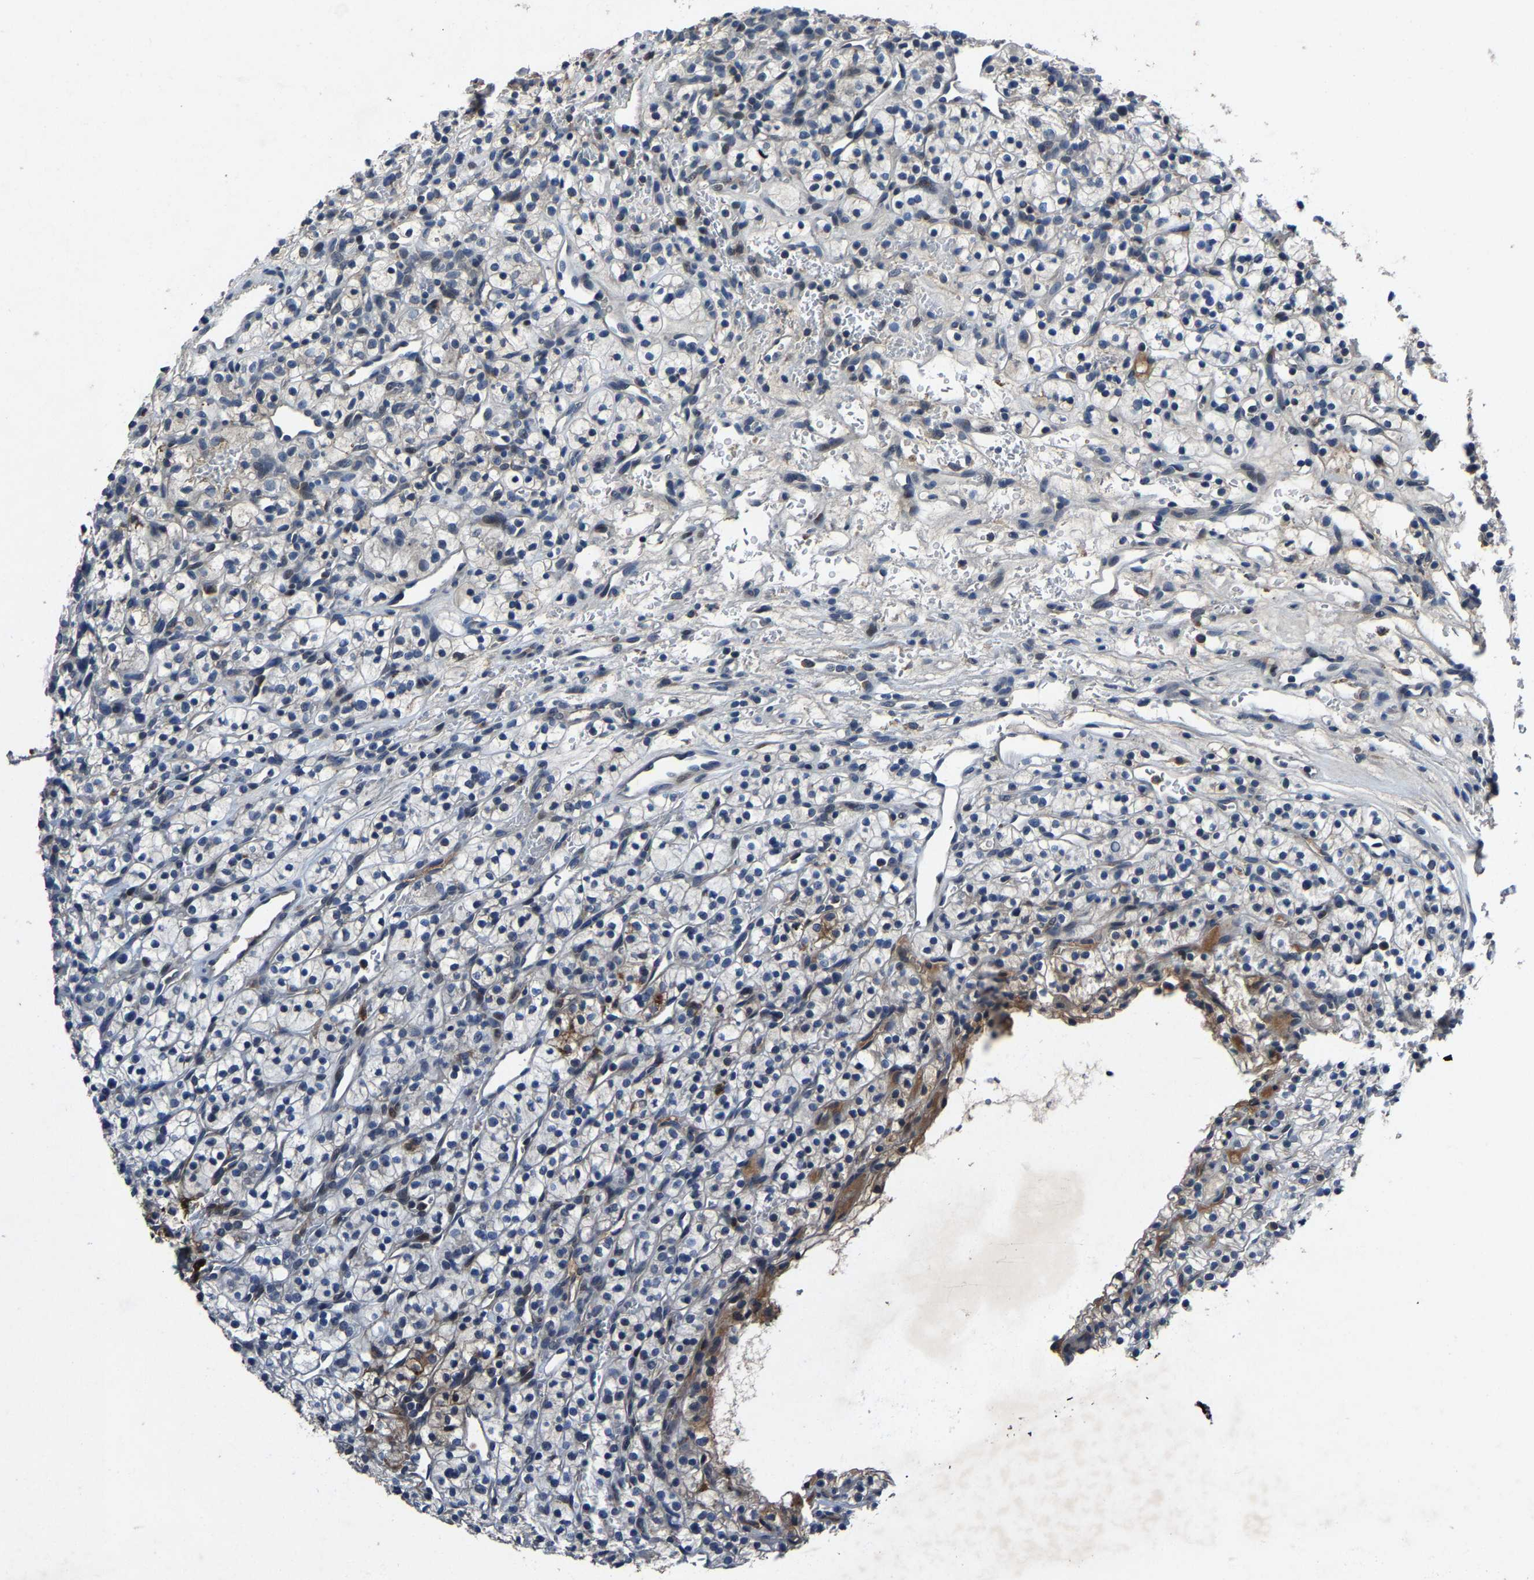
{"staining": {"intensity": "moderate", "quantity": "<25%", "location": "cytoplasmic/membranous"}, "tissue": "renal cancer", "cell_type": "Tumor cells", "image_type": "cancer", "snomed": [{"axis": "morphology", "description": "Adenocarcinoma, NOS"}, {"axis": "topography", "description": "Kidney"}], "caption": "Moderate cytoplasmic/membranous protein positivity is identified in about <25% of tumor cells in adenocarcinoma (renal). The protein of interest is shown in brown color, while the nuclei are stained blue.", "gene": "PCNX2", "patient": {"sex": "female", "age": 57}}